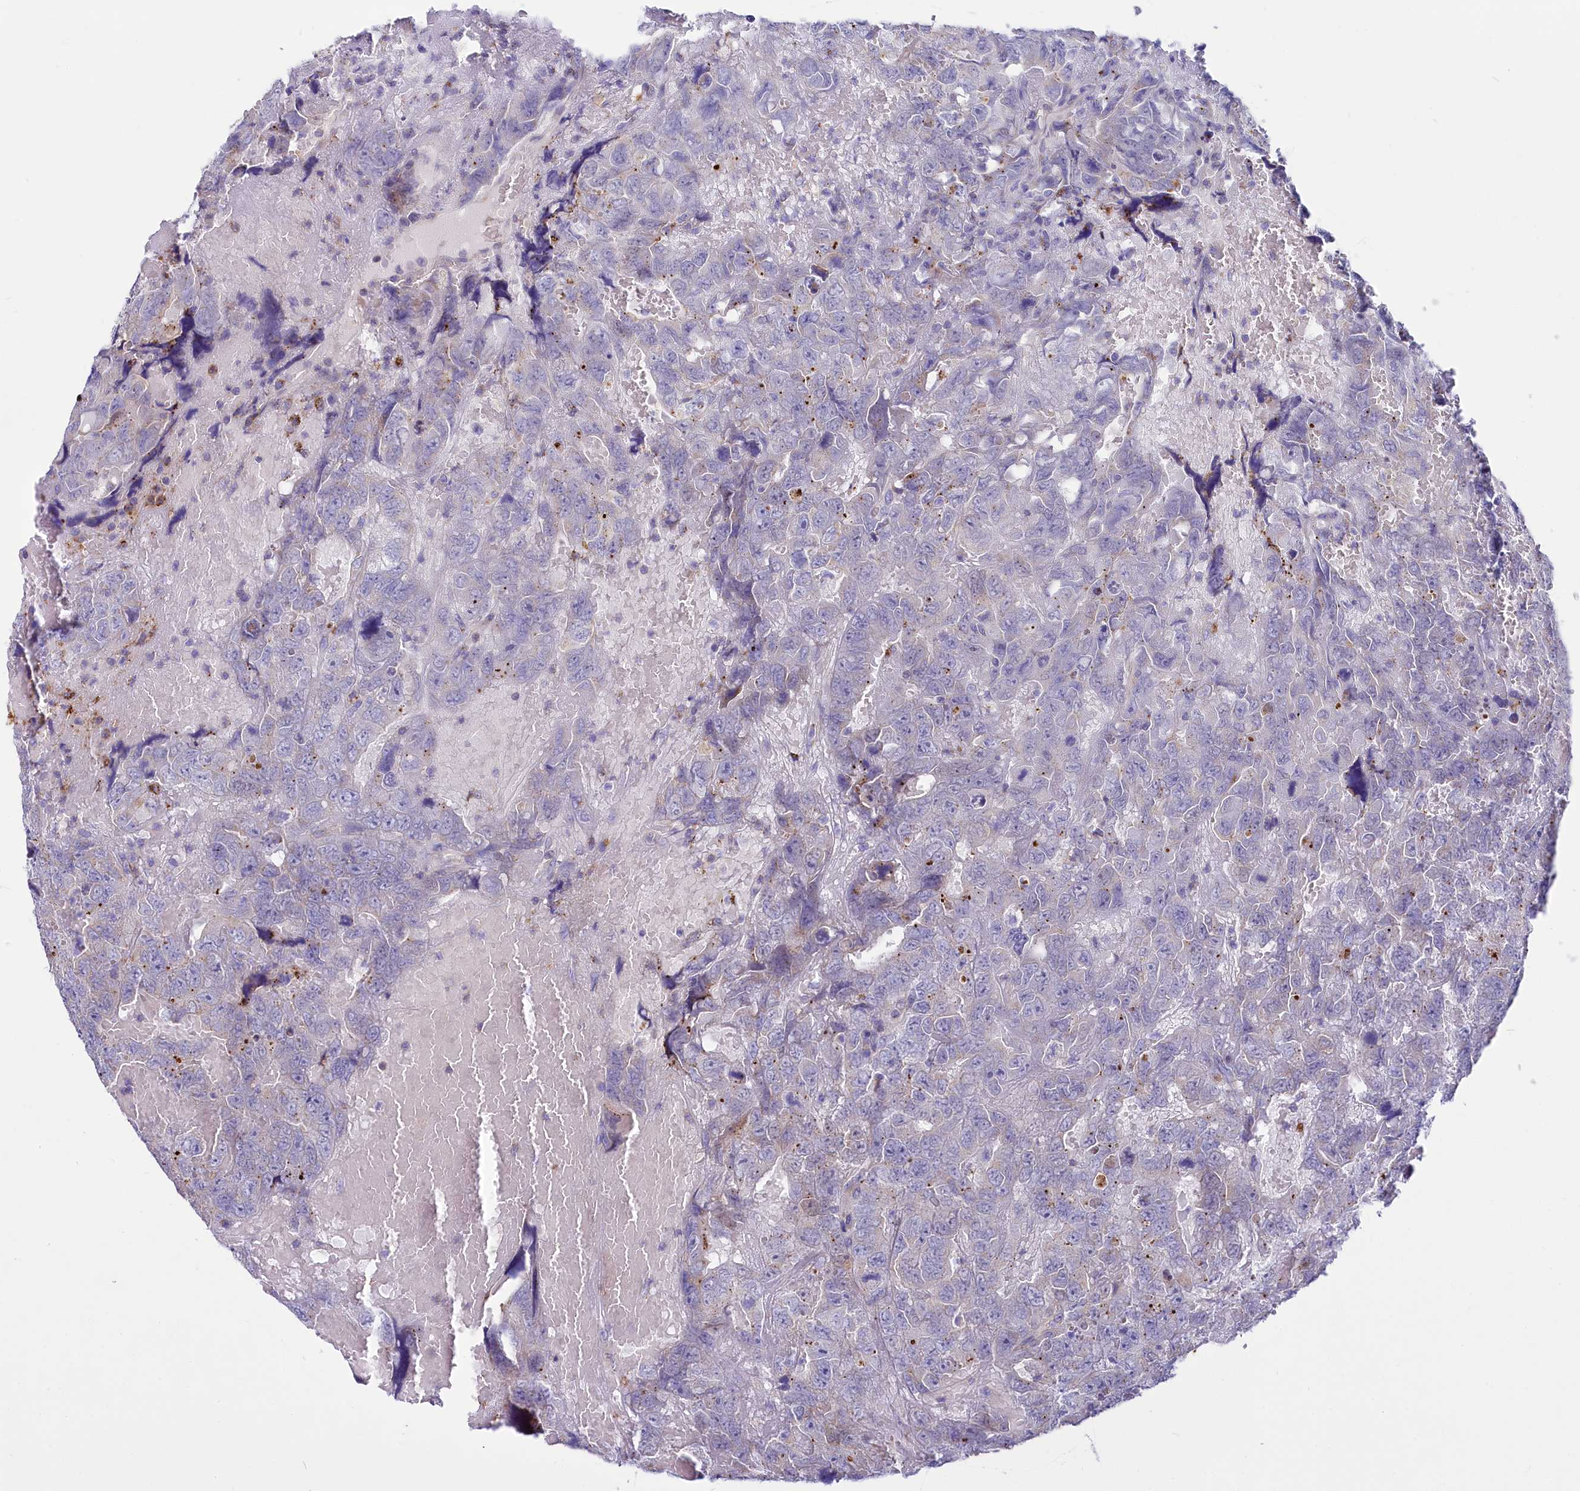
{"staining": {"intensity": "negative", "quantity": "none", "location": "none"}, "tissue": "testis cancer", "cell_type": "Tumor cells", "image_type": "cancer", "snomed": [{"axis": "morphology", "description": "Carcinoma, Embryonal, NOS"}, {"axis": "topography", "description": "Testis"}], "caption": "High power microscopy histopathology image of an immunohistochemistry photomicrograph of testis embryonal carcinoma, revealing no significant positivity in tumor cells.", "gene": "LMOD3", "patient": {"sex": "male", "age": 45}}